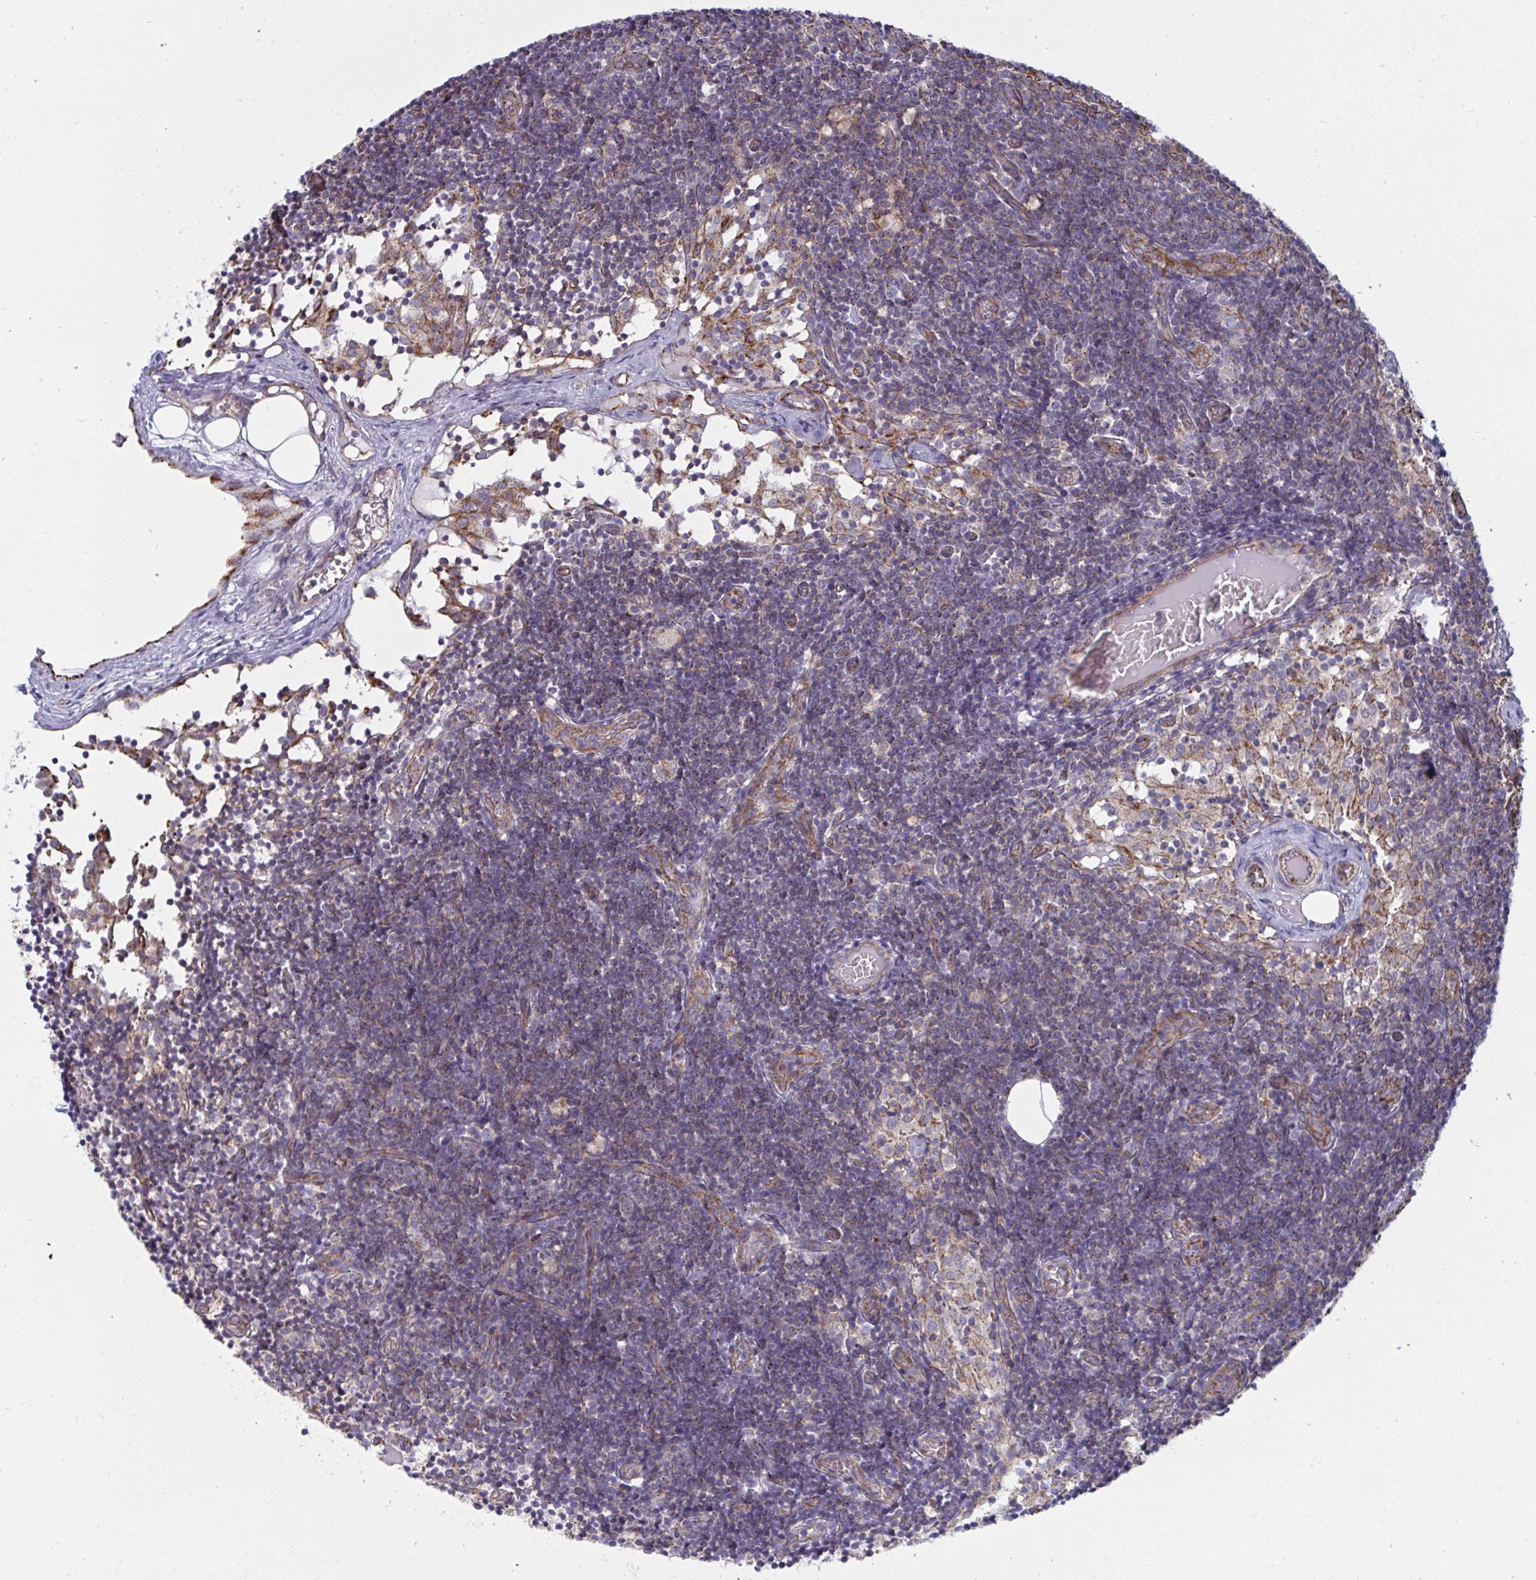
{"staining": {"intensity": "weak", "quantity": "25%-75%", "location": "cytoplasmic/membranous"}, "tissue": "lymph node", "cell_type": "Non-germinal center cells", "image_type": "normal", "snomed": [{"axis": "morphology", "description": "Normal tissue, NOS"}, {"axis": "topography", "description": "Lymph node"}], "caption": "Immunohistochemistry of benign human lymph node exhibits low levels of weak cytoplasmic/membranous staining in about 25%-75% of non-germinal center cells. Immunohistochemistry stains the protein in brown and the nuclei are stained blue.", "gene": "SLC9A6", "patient": {"sex": "female", "age": 31}}